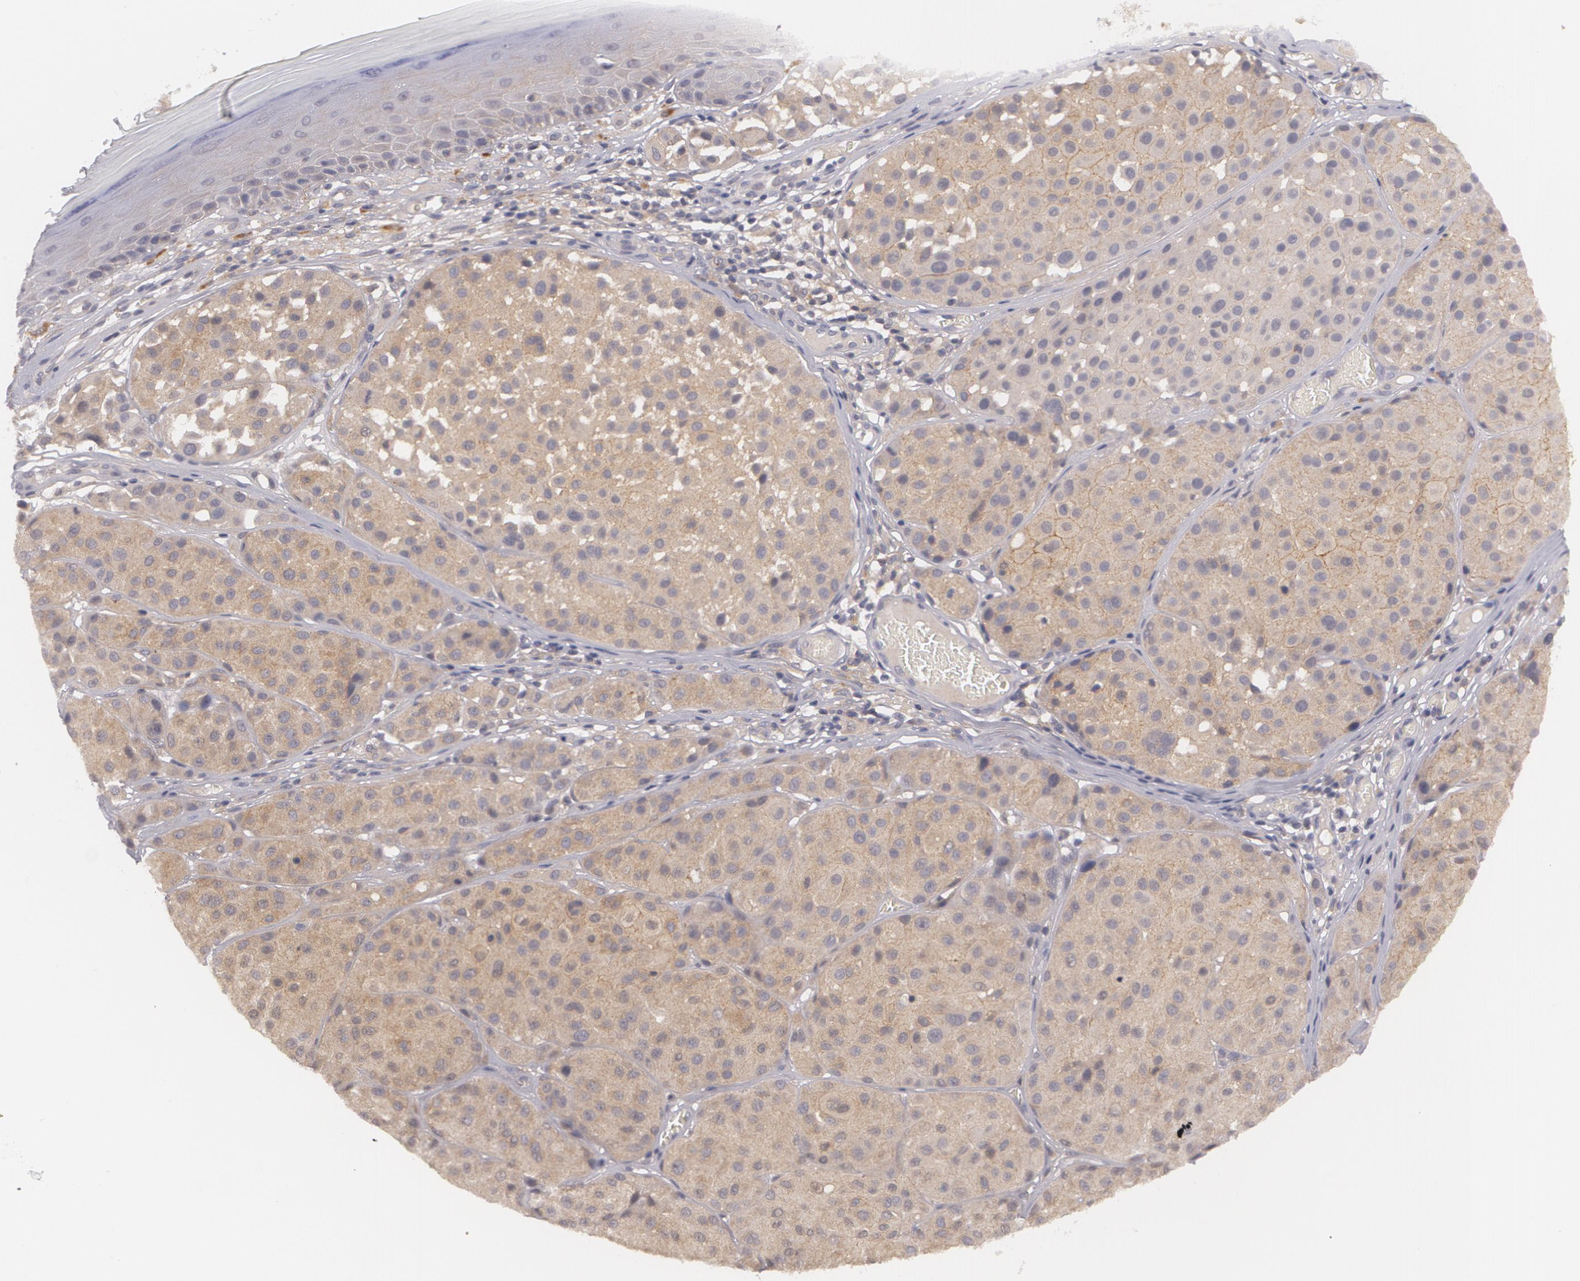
{"staining": {"intensity": "moderate", "quantity": ">75%", "location": "cytoplasmic/membranous"}, "tissue": "melanoma", "cell_type": "Tumor cells", "image_type": "cancer", "snomed": [{"axis": "morphology", "description": "Malignant melanoma, NOS"}, {"axis": "topography", "description": "Skin"}], "caption": "Malignant melanoma was stained to show a protein in brown. There is medium levels of moderate cytoplasmic/membranous expression in about >75% of tumor cells.", "gene": "CASK", "patient": {"sex": "male", "age": 36}}